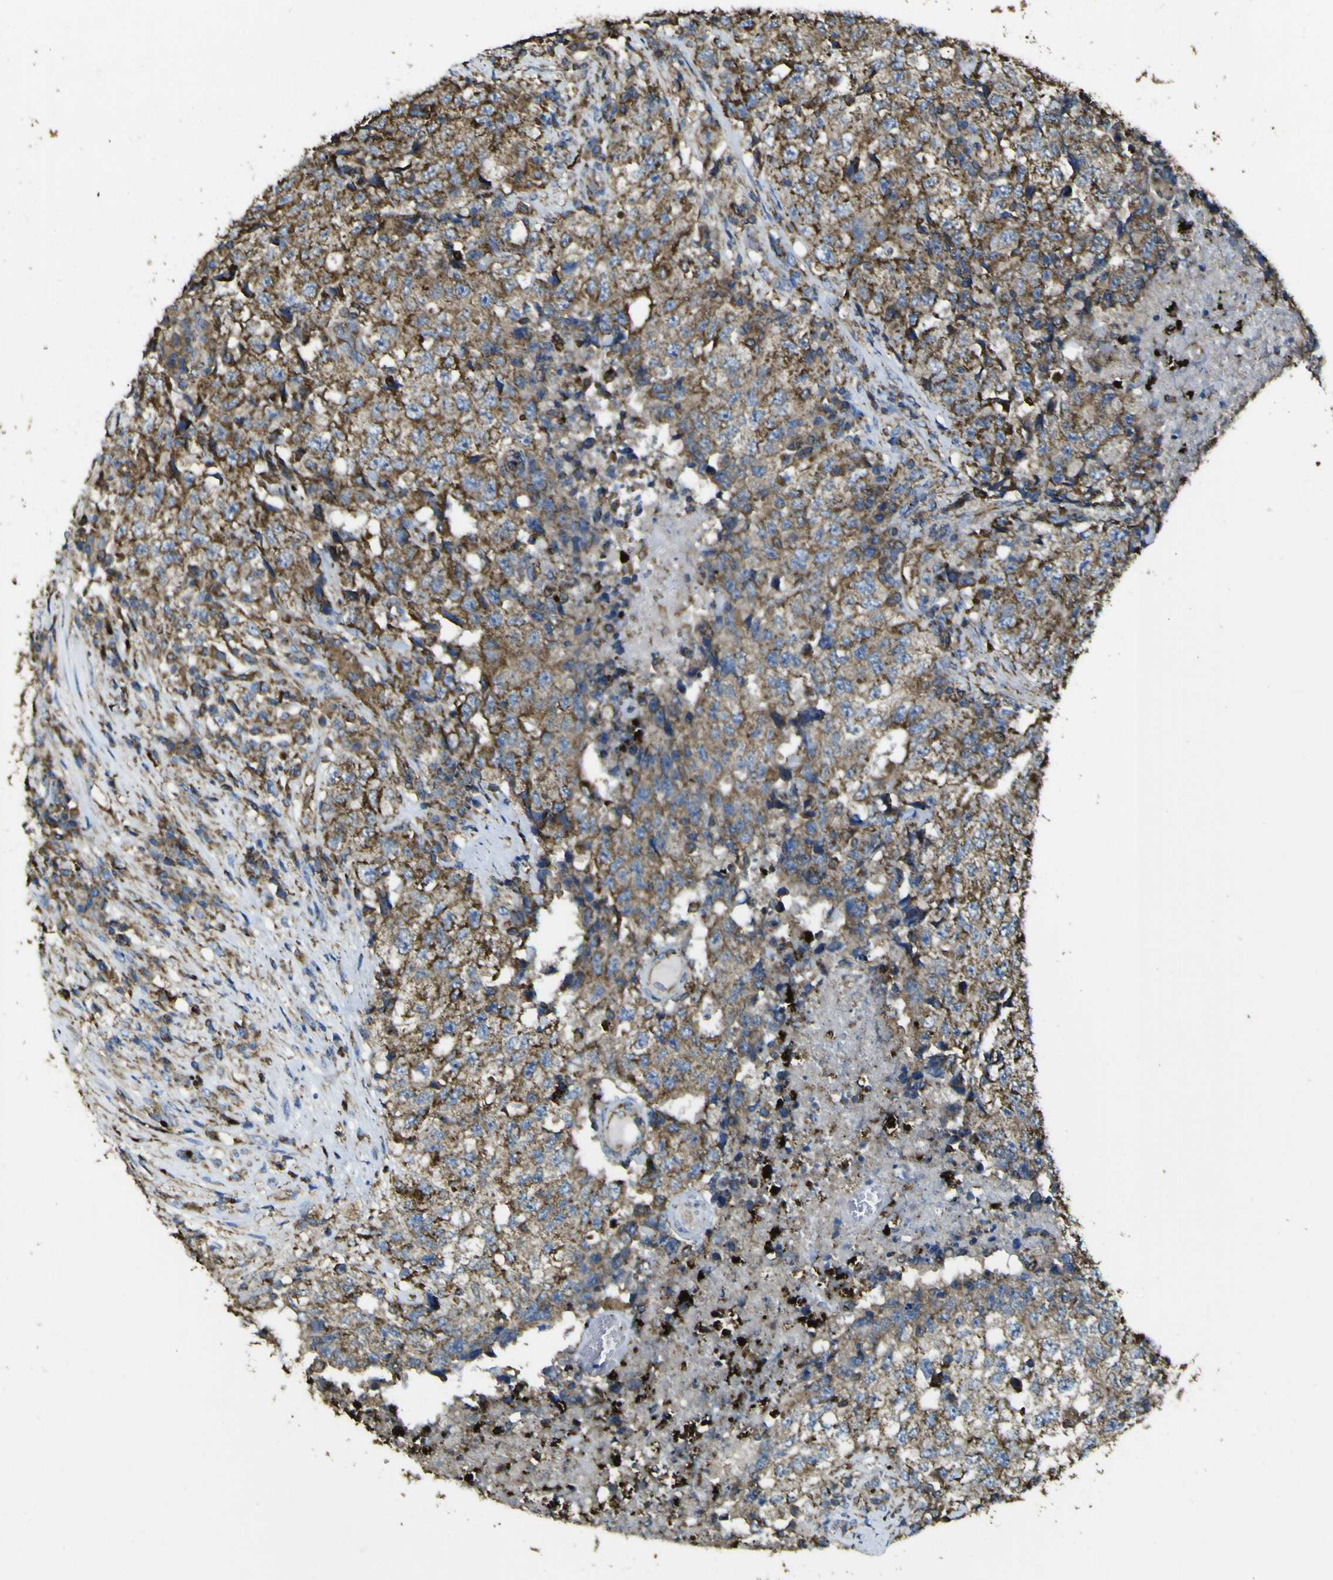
{"staining": {"intensity": "strong", "quantity": ">75%", "location": "cytoplasmic/membranous"}, "tissue": "testis cancer", "cell_type": "Tumor cells", "image_type": "cancer", "snomed": [{"axis": "morphology", "description": "Necrosis, NOS"}, {"axis": "morphology", "description": "Carcinoma, Embryonal, NOS"}, {"axis": "topography", "description": "Testis"}], "caption": "Immunohistochemistry (IHC) (DAB (3,3'-diaminobenzidine)) staining of testis cancer (embryonal carcinoma) reveals strong cytoplasmic/membranous protein staining in about >75% of tumor cells.", "gene": "ACSL3", "patient": {"sex": "male", "age": 19}}